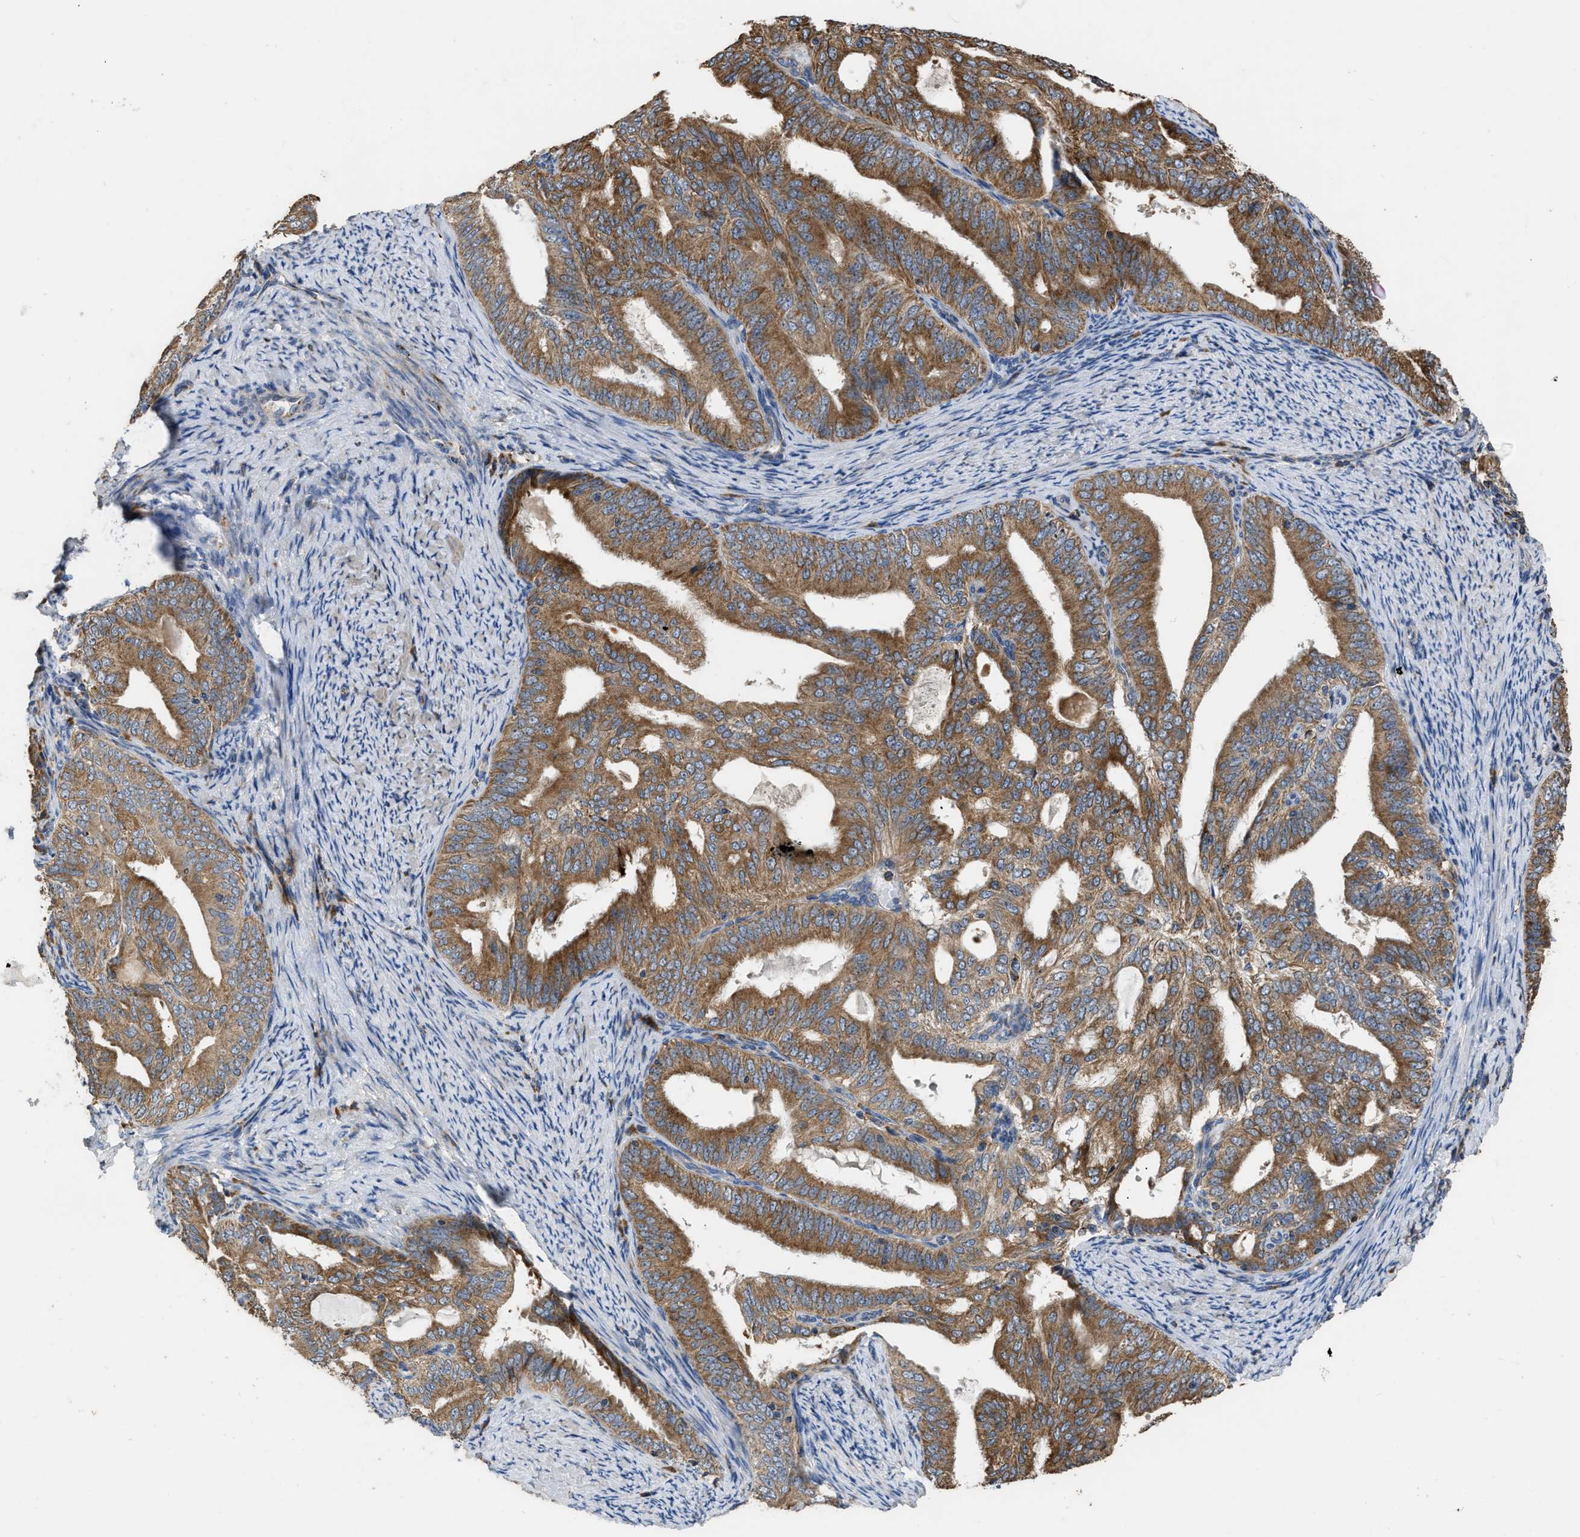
{"staining": {"intensity": "strong", "quantity": ">75%", "location": "cytoplasmic/membranous"}, "tissue": "endometrial cancer", "cell_type": "Tumor cells", "image_type": "cancer", "snomed": [{"axis": "morphology", "description": "Adenocarcinoma, NOS"}, {"axis": "topography", "description": "Endometrium"}], "caption": "Protein analysis of endometrial cancer tissue shows strong cytoplasmic/membranous positivity in approximately >75% of tumor cells. (DAB (3,3'-diaminobenzidine) IHC with brightfield microscopy, high magnification).", "gene": "AK2", "patient": {"sex": "female", "age": 58}}